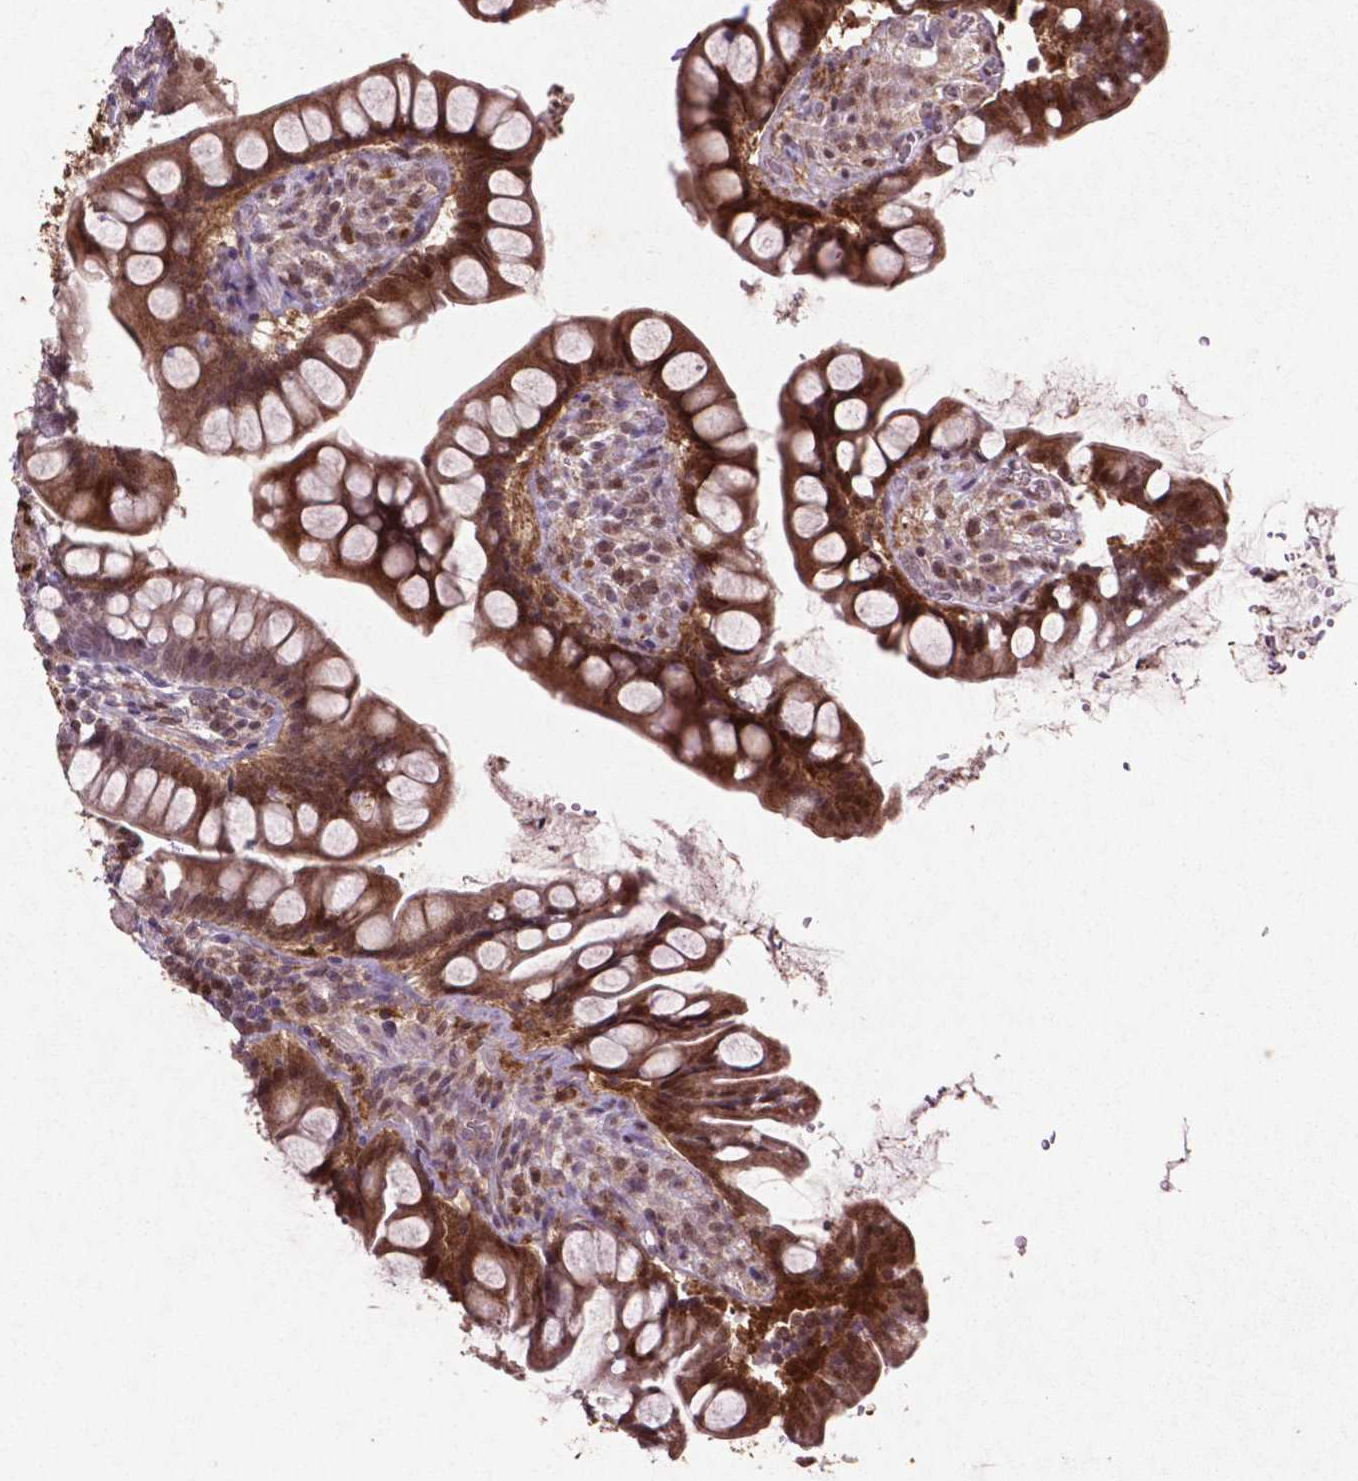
{"staining": {"intensity": "strong", "quantity": ">75%", "location": "cytoplasmic/membranous,nuclear"}, "tissue": "small intestine", "cell_type": "Glandular cells", "image_type": "normal", "snomed": [{"axis": "morphology", "description": "Normal tissue, NOS"}, {"axis": "topography", "description": "Small intestine"}], "caption": "About >75% of glandular cells in normal human small intestine reveal strong cytoplasmic/membranous,nuclear protein expression as visualized by brown immunohistochemical staining.", "gene": "GLRX", "patient": {"sex": "male", "age": 70}}